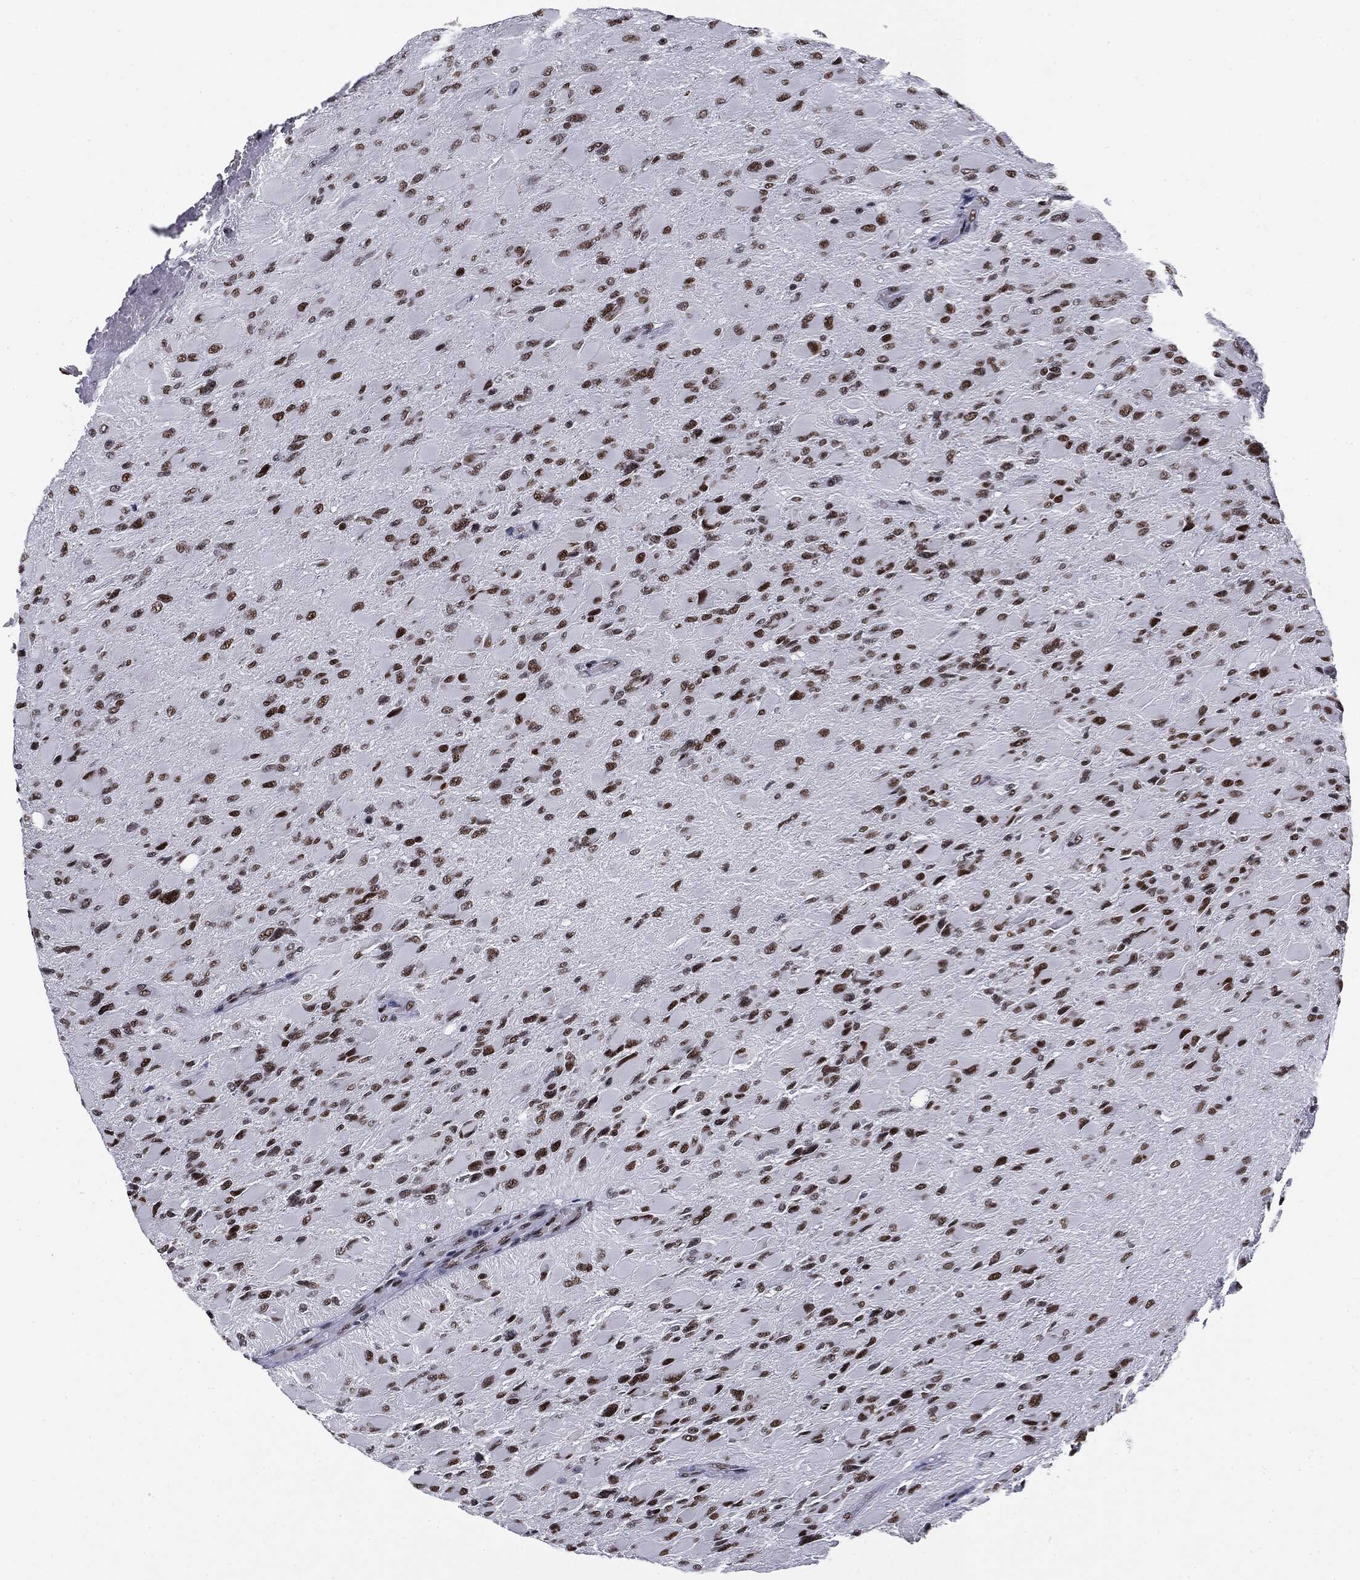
{"staining": {"intensity": "strong", "quantity": ">75%", "location": "nuclear"}, "tissue": "glioma", "cell_type": "Tumor cells", "image_type": "cancer", "snomed": [{"axis": "morphology", "description": "Glioma, malignant, High grade"}, {"axis": "topography", "description": "Cerebral cortex"}], "caption": "Immunohistochemical staining of glioma demonstrates high levels of strong nuclear staining in approximately >75% of tumor cells. (DAB (3,3'-diaminobenzidine) IHC with brightfield microscopy, high magnification).", "gene": "MDC1", "patient": {"sex": "female", "age": 36}}